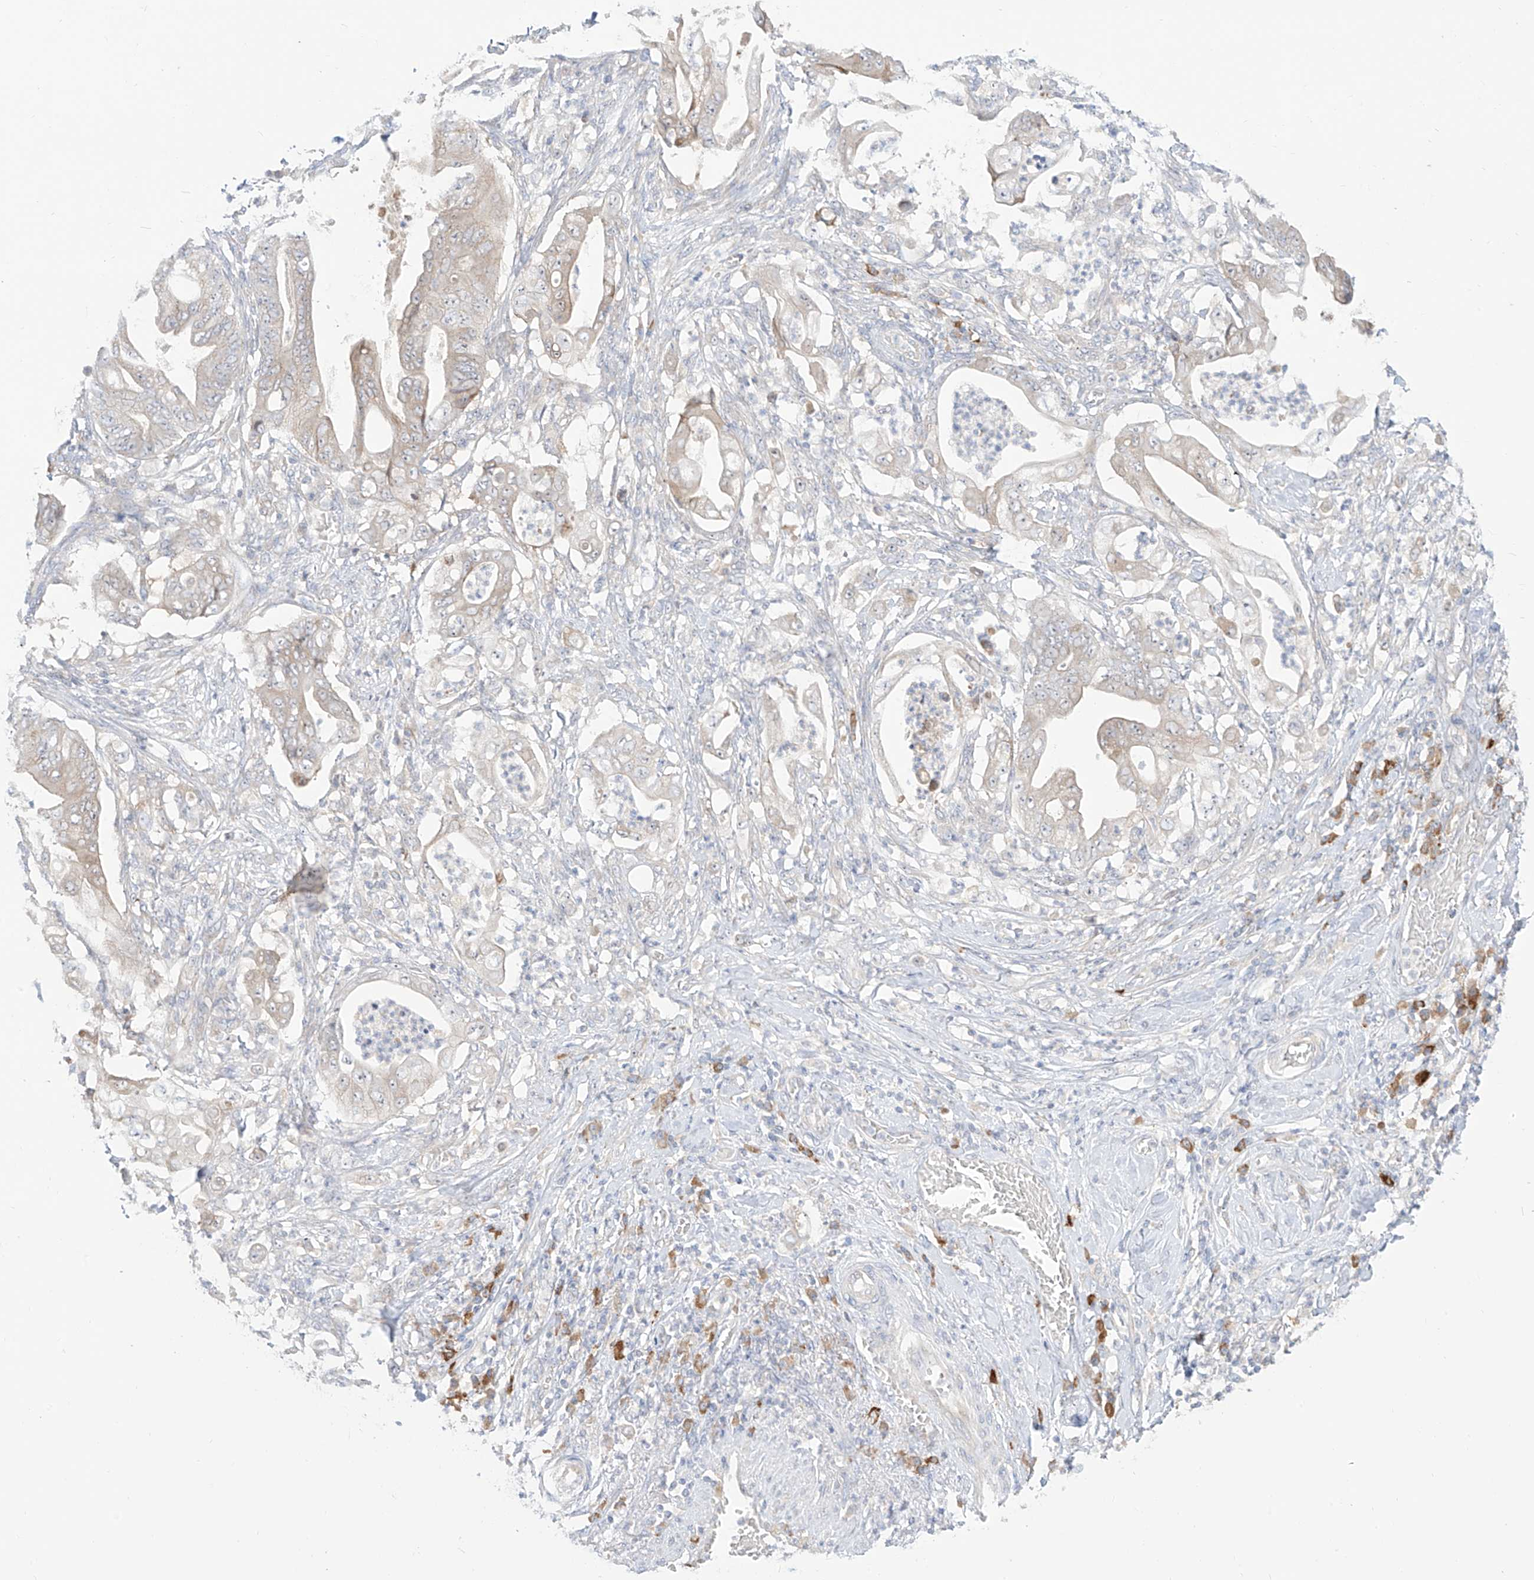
{"staining": {"intensity": "weak", "quantity": "<25%", "location": "cytoplasmic/membranous"}, "tissue": "stomach cancer", "cell_type": "Tumor cells", "image_type": "cancer", "snomed": [{"axis": "morphology", "description": "Adenocarcinoma, NOS"}, {"axis": "topography", "description": "Stomach"}], "caption": "IHC histopathology image of neoplastic tissue: human stomach cancer (adenocarcinoma) stained with DAB (3,3'-diaminobenzidine) displays no significant protein staining in tumor cells.", "gene": "SYTL3", "patient": {"sex": "female", "age": 73}}